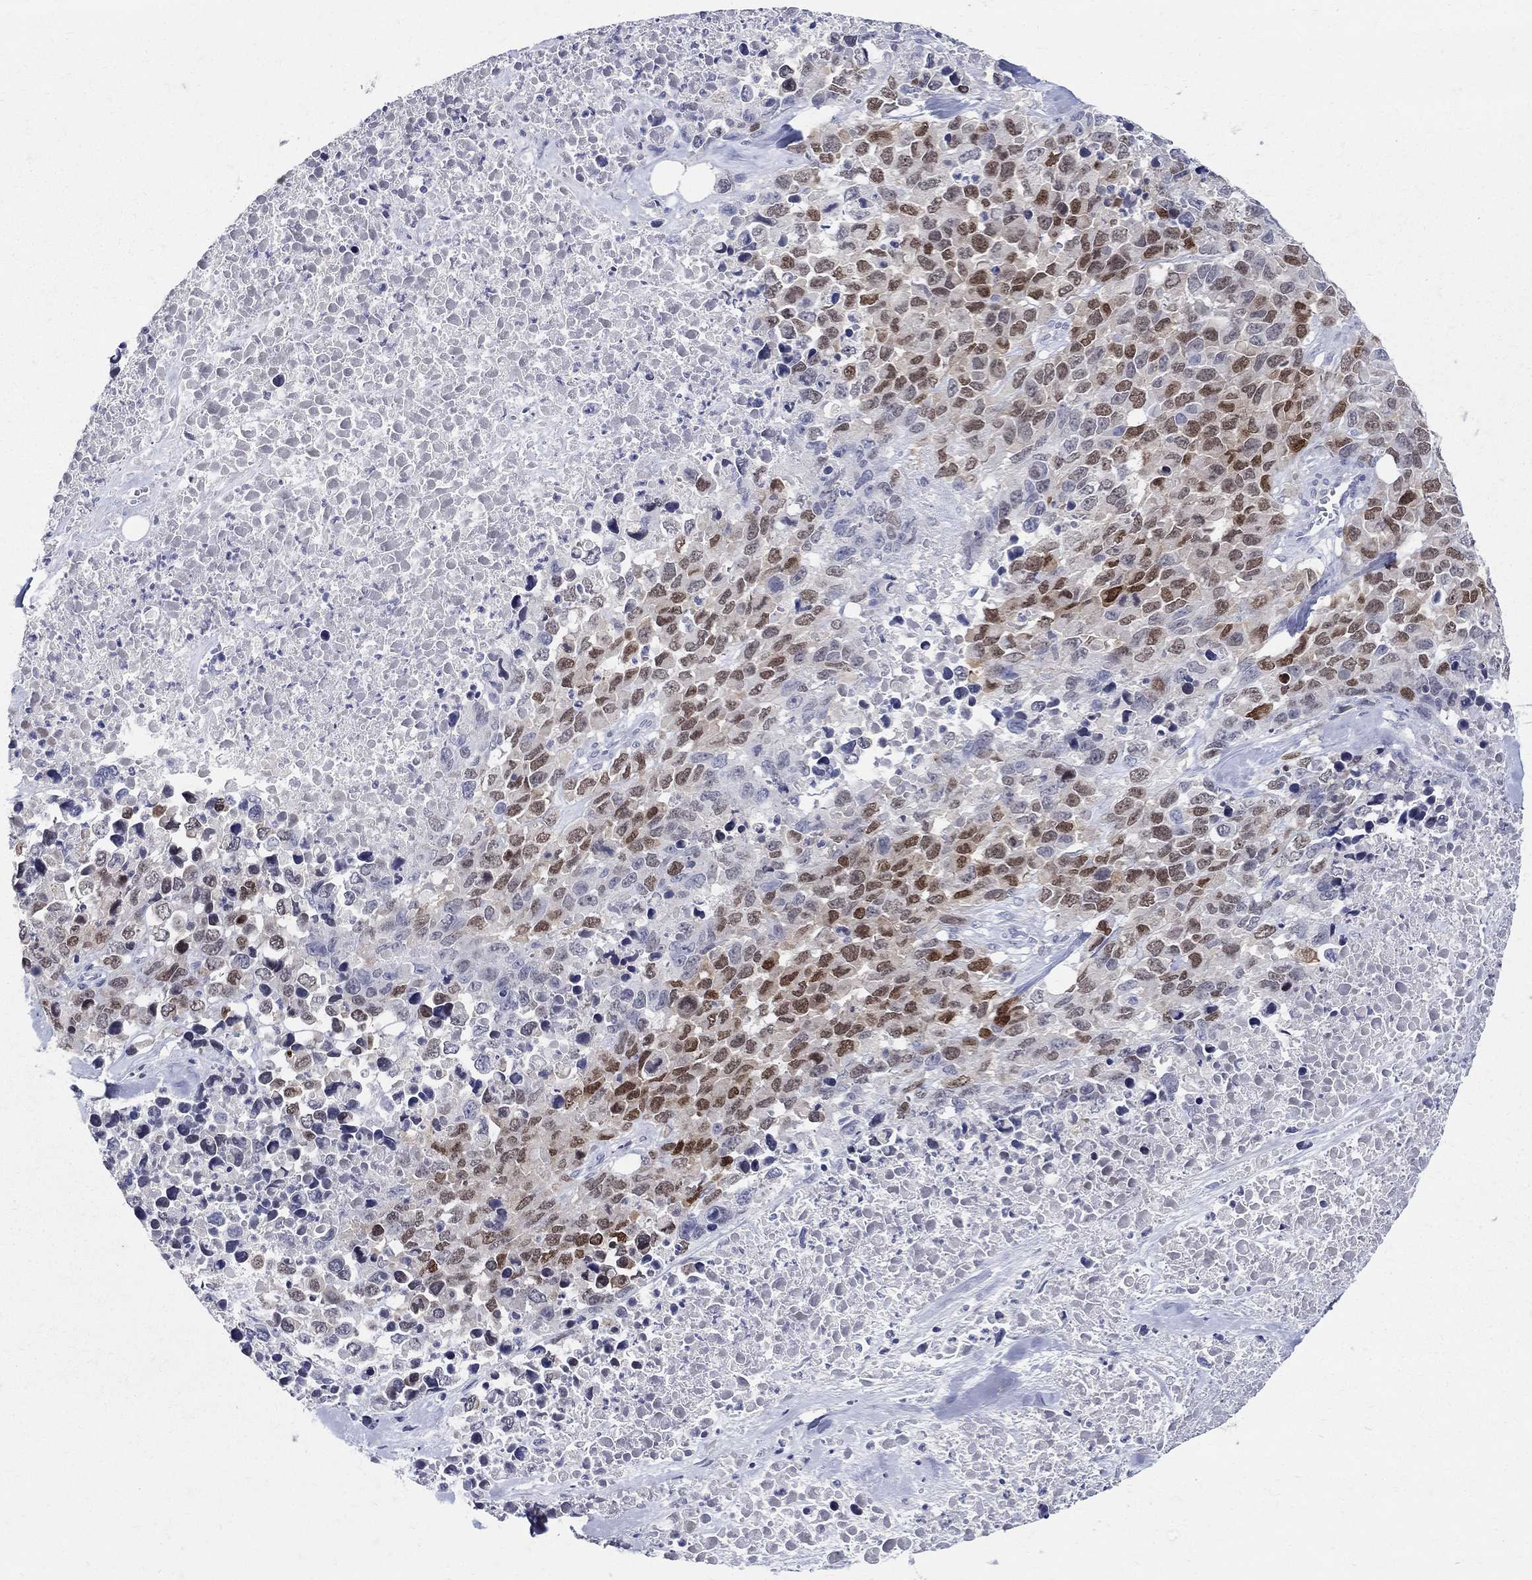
{"staining": {"intensity": "moderate", "quantity": "25%-75%", "location": "nuclear"}, "tissue": "melanoma", "cell_type": "Tumor cells", "image_type": "cancer", "snomed": [{"axis": "morphology", "description": "Malignant melanoma, Metastatic site"}, {"axis": "topography", "description": "Skin"}], "caption": "Immunohistochemical staining of malignant melanoma (metastatic site) displays medium levels of moderate nuclear protein positivity in approximately 25%-75% of tumor cells.", "gene": "SOX2", "patient": {"sex": "male", "age": 84}}